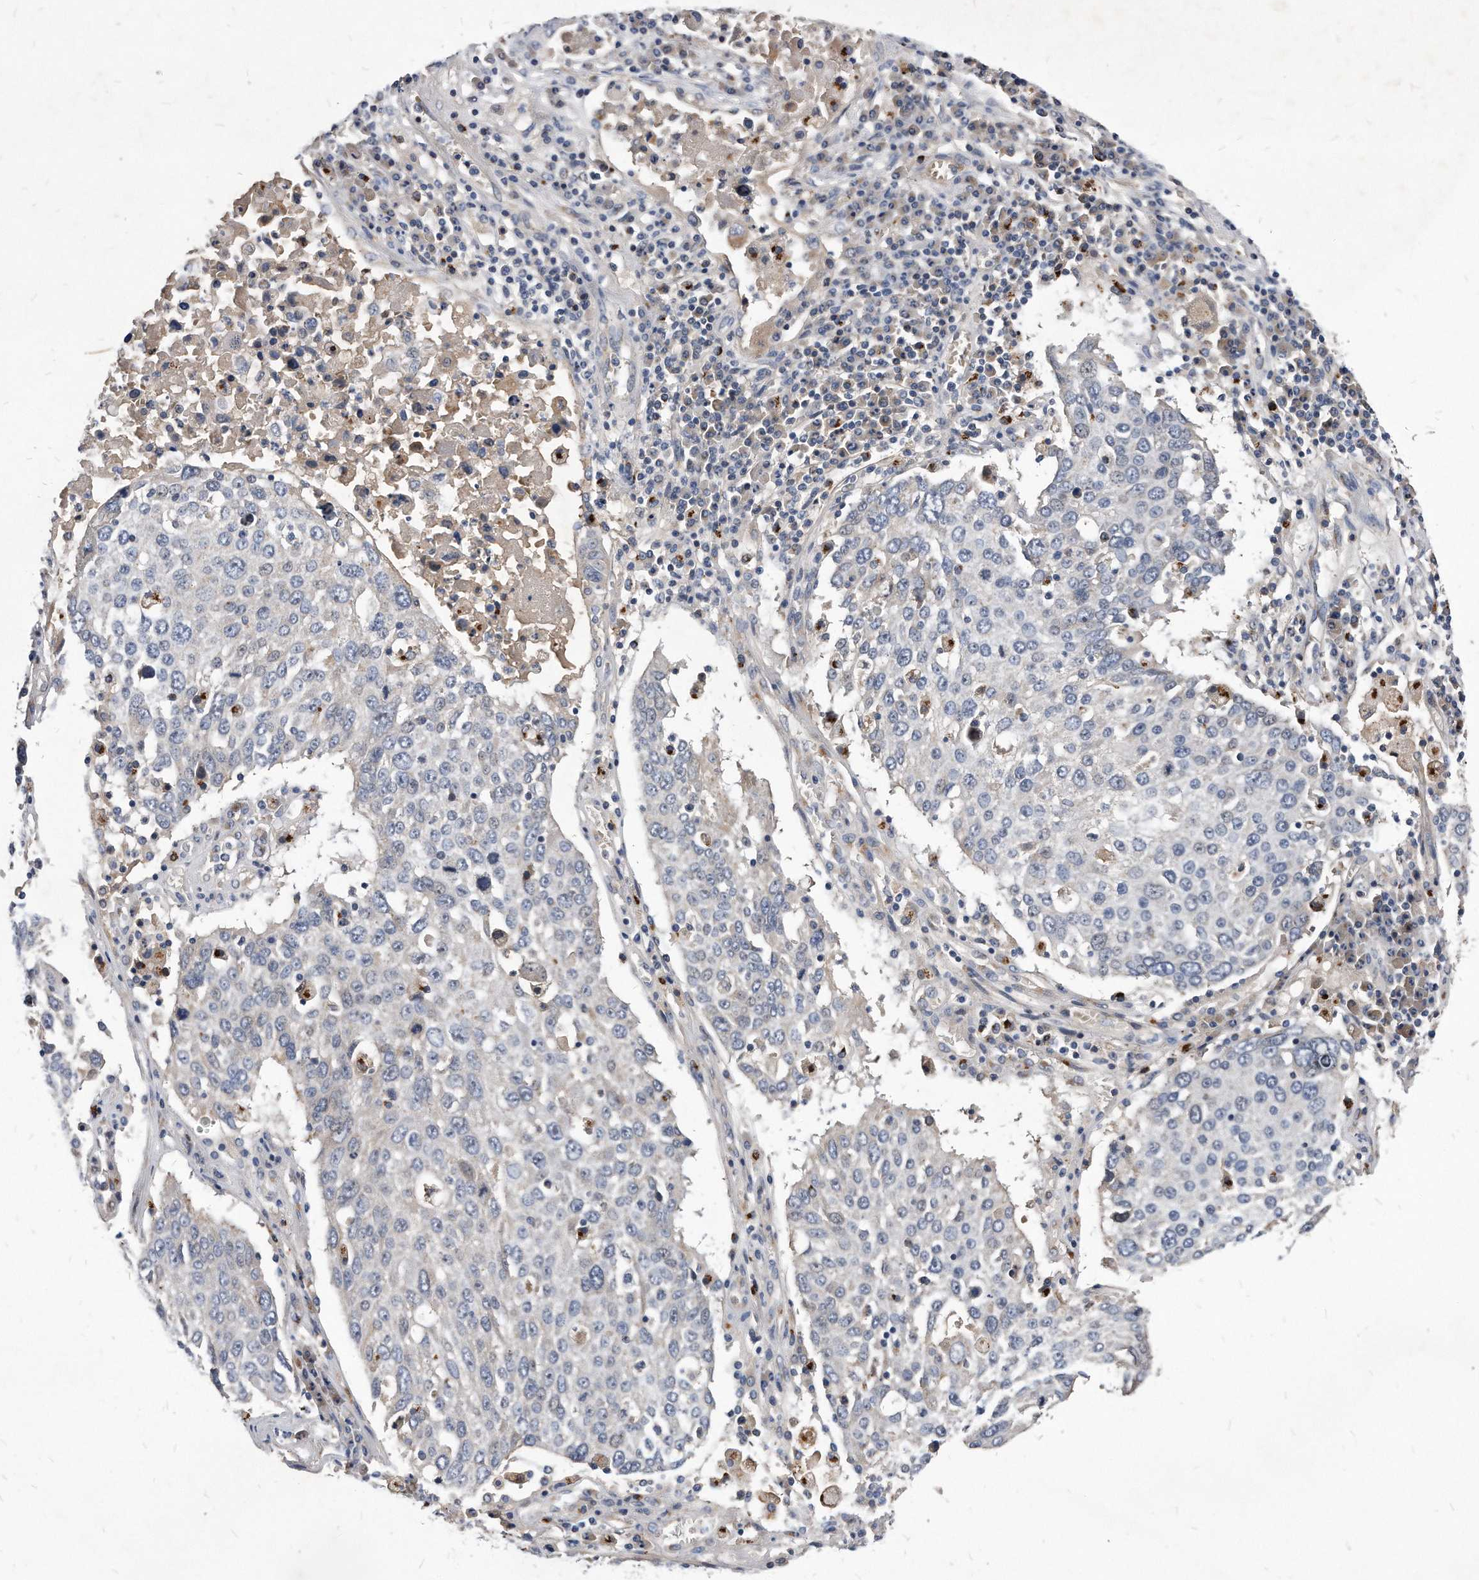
{"staining": {"intensity": "negative", "quantity": "none", "location": "none"}, "tissue": "lung cancer", "cell_type": "Tumor cells", "image_type": "cancer", "snomed": [{"axis": "morphology", "description": "Squamous cell carcinoma, NOS"}, {"axis": "topography", "description": "Lung"}], "caption": "Tumor cells show no significant protein positivity in lung cancer.", "gene": "MGAT4A", "patient": {"sex": "male", "age": 65}}